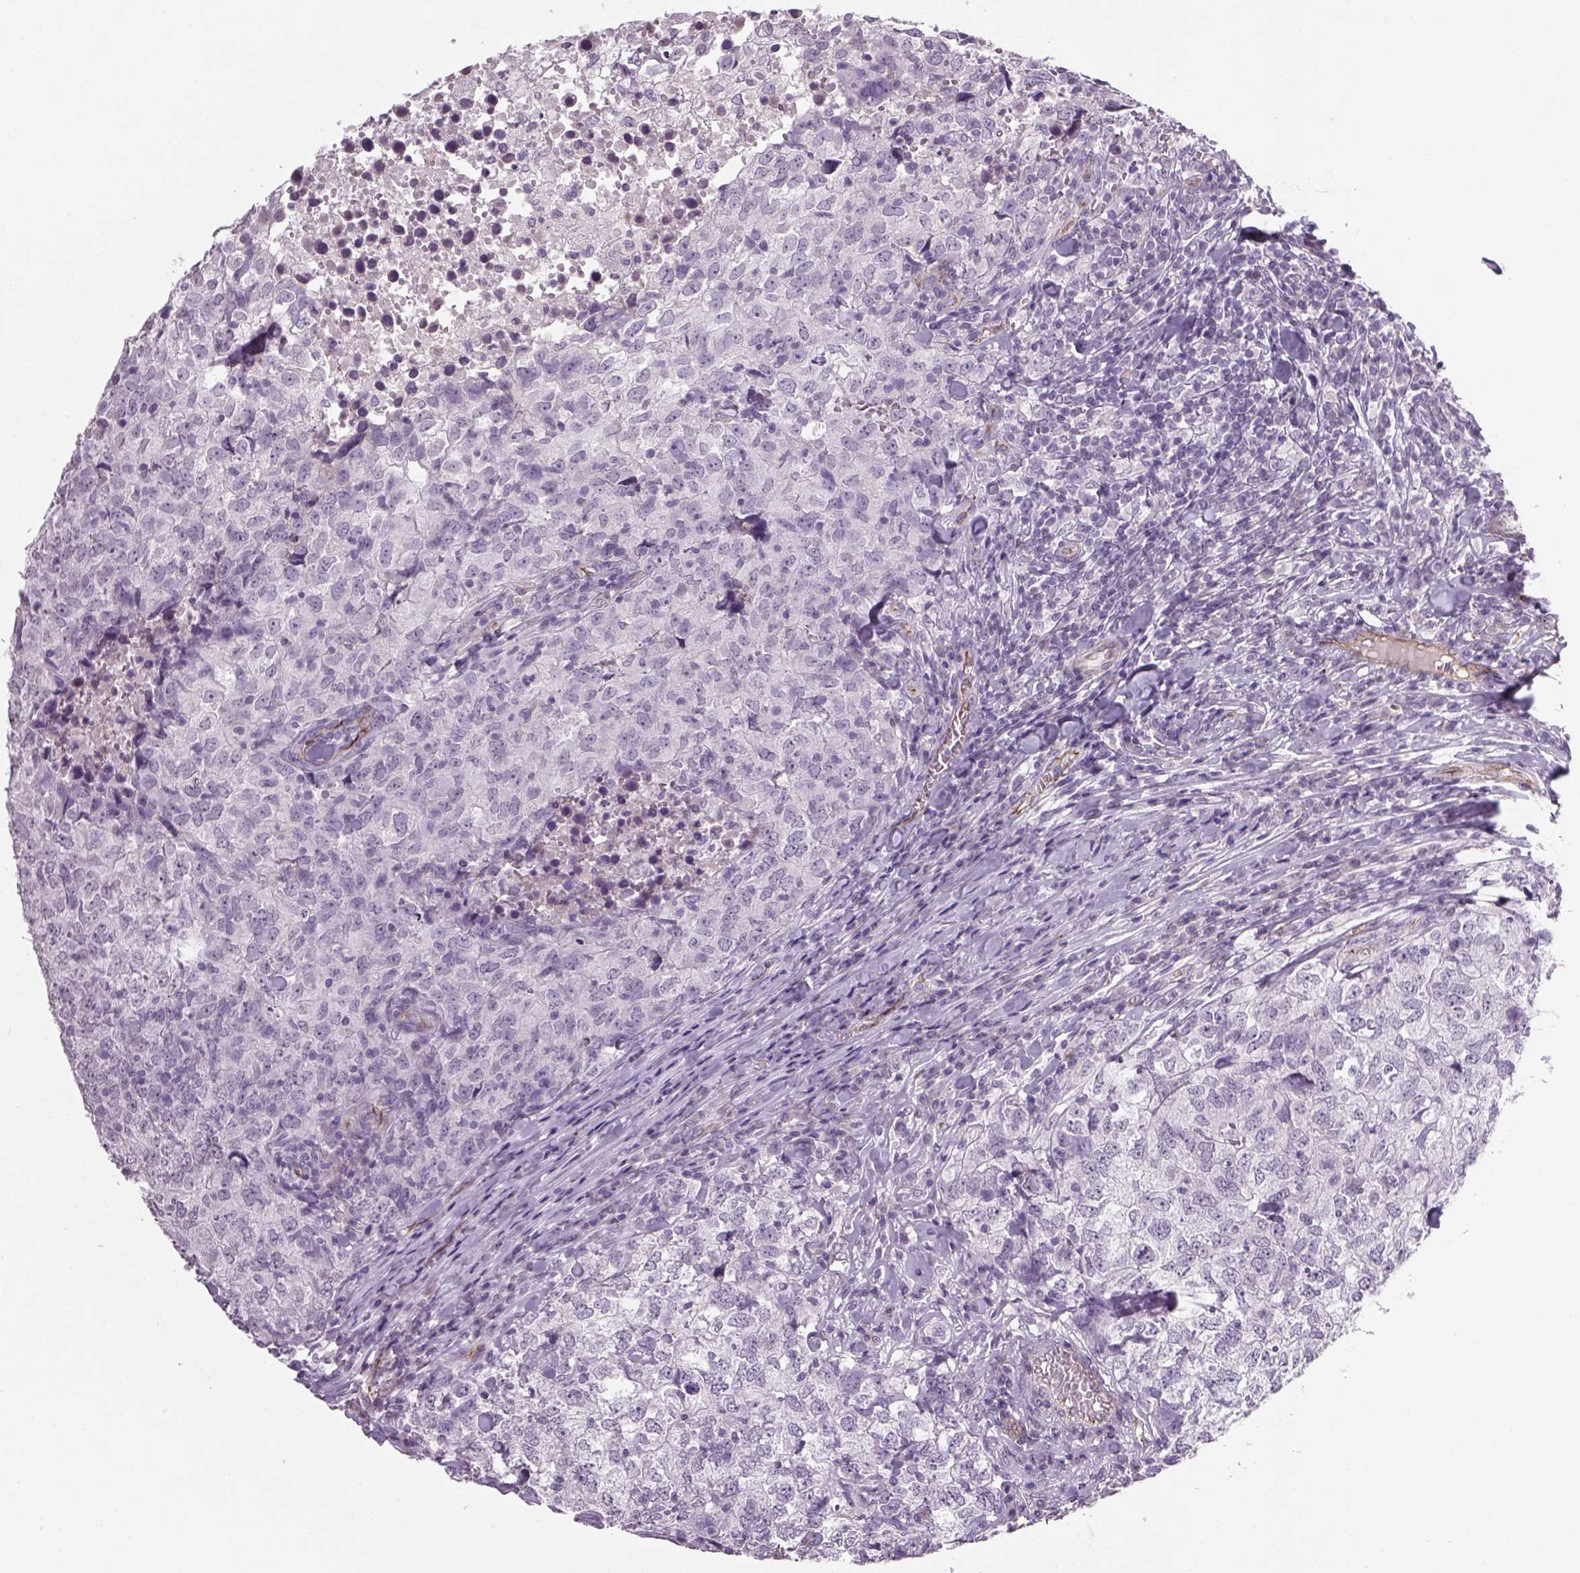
{"staining": {"intensity": "negative", "quantity": "none", "location": "none"}, "tissue": "breast cancer", "cell_type": "Tumor cells", "image_type": "cancer", "snomed": [{"axis": "morphology", "description": "Duct carcinoma"}, {"axis": "topography", "description": "Breast"}], "caption": "Micrograph shows no significant protein expression in tumor cells of intraductal carcinoma (breast).", "gene": "PRRT1", "patient": {"sex": "female", "age": 30}}